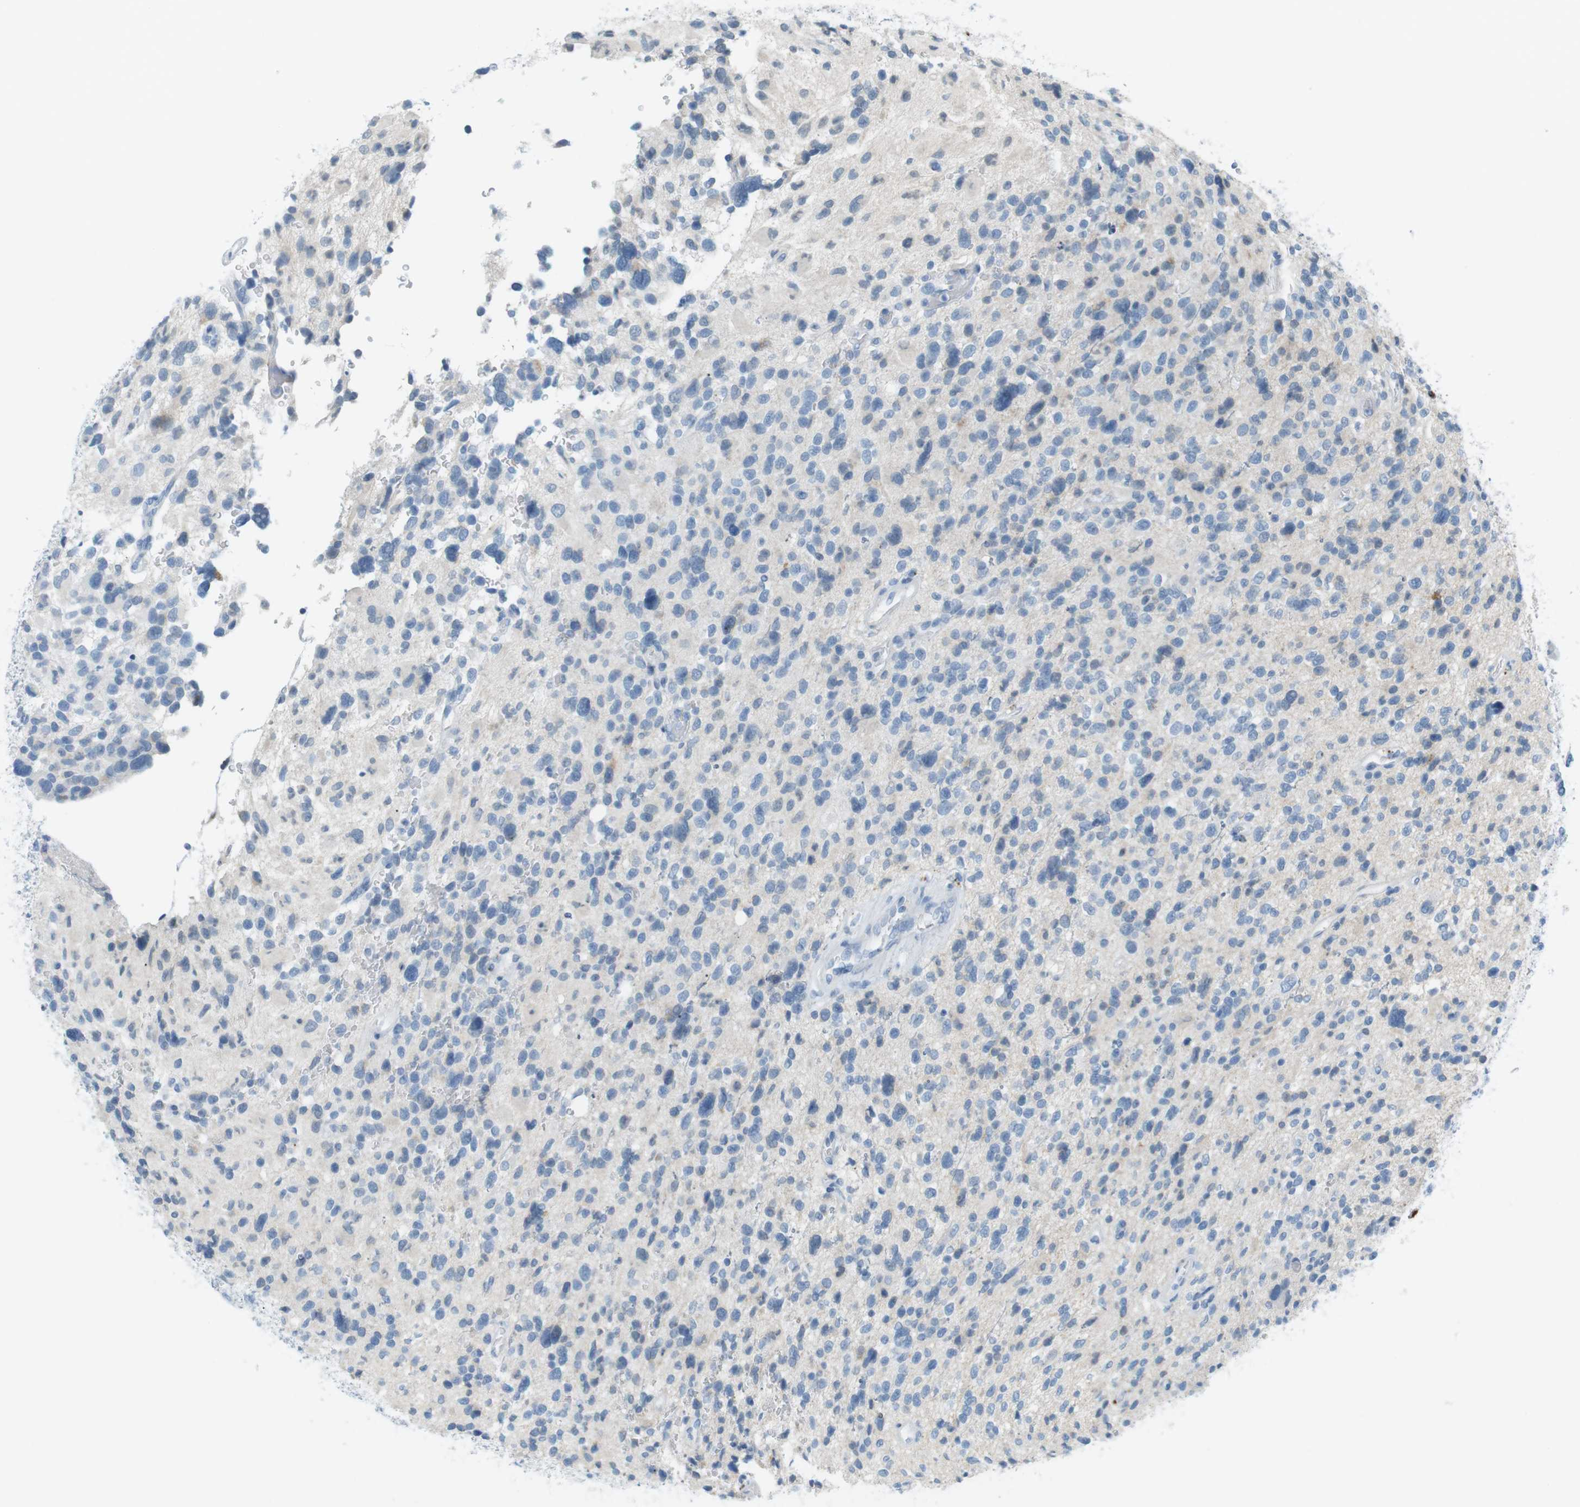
{"staining": {"intensity": "negative", "quantity": "none", "location": "none"}, "tissue": "glioma", "cell_type": "Tumor cells", "image_type": "cancer", "snomed": [{"axis": "morphology", "description": "Glioma, malignant, High grade"}, {"axis": "topography", "description": "Brain"}], "caption": "IHC photomicrograph of neoplastic tissue: human glioma stained with DAB displays no significant protein expression in tumor cells.", "gene": "AZGP1", "patient": {"sex": "male", "age": 48}}